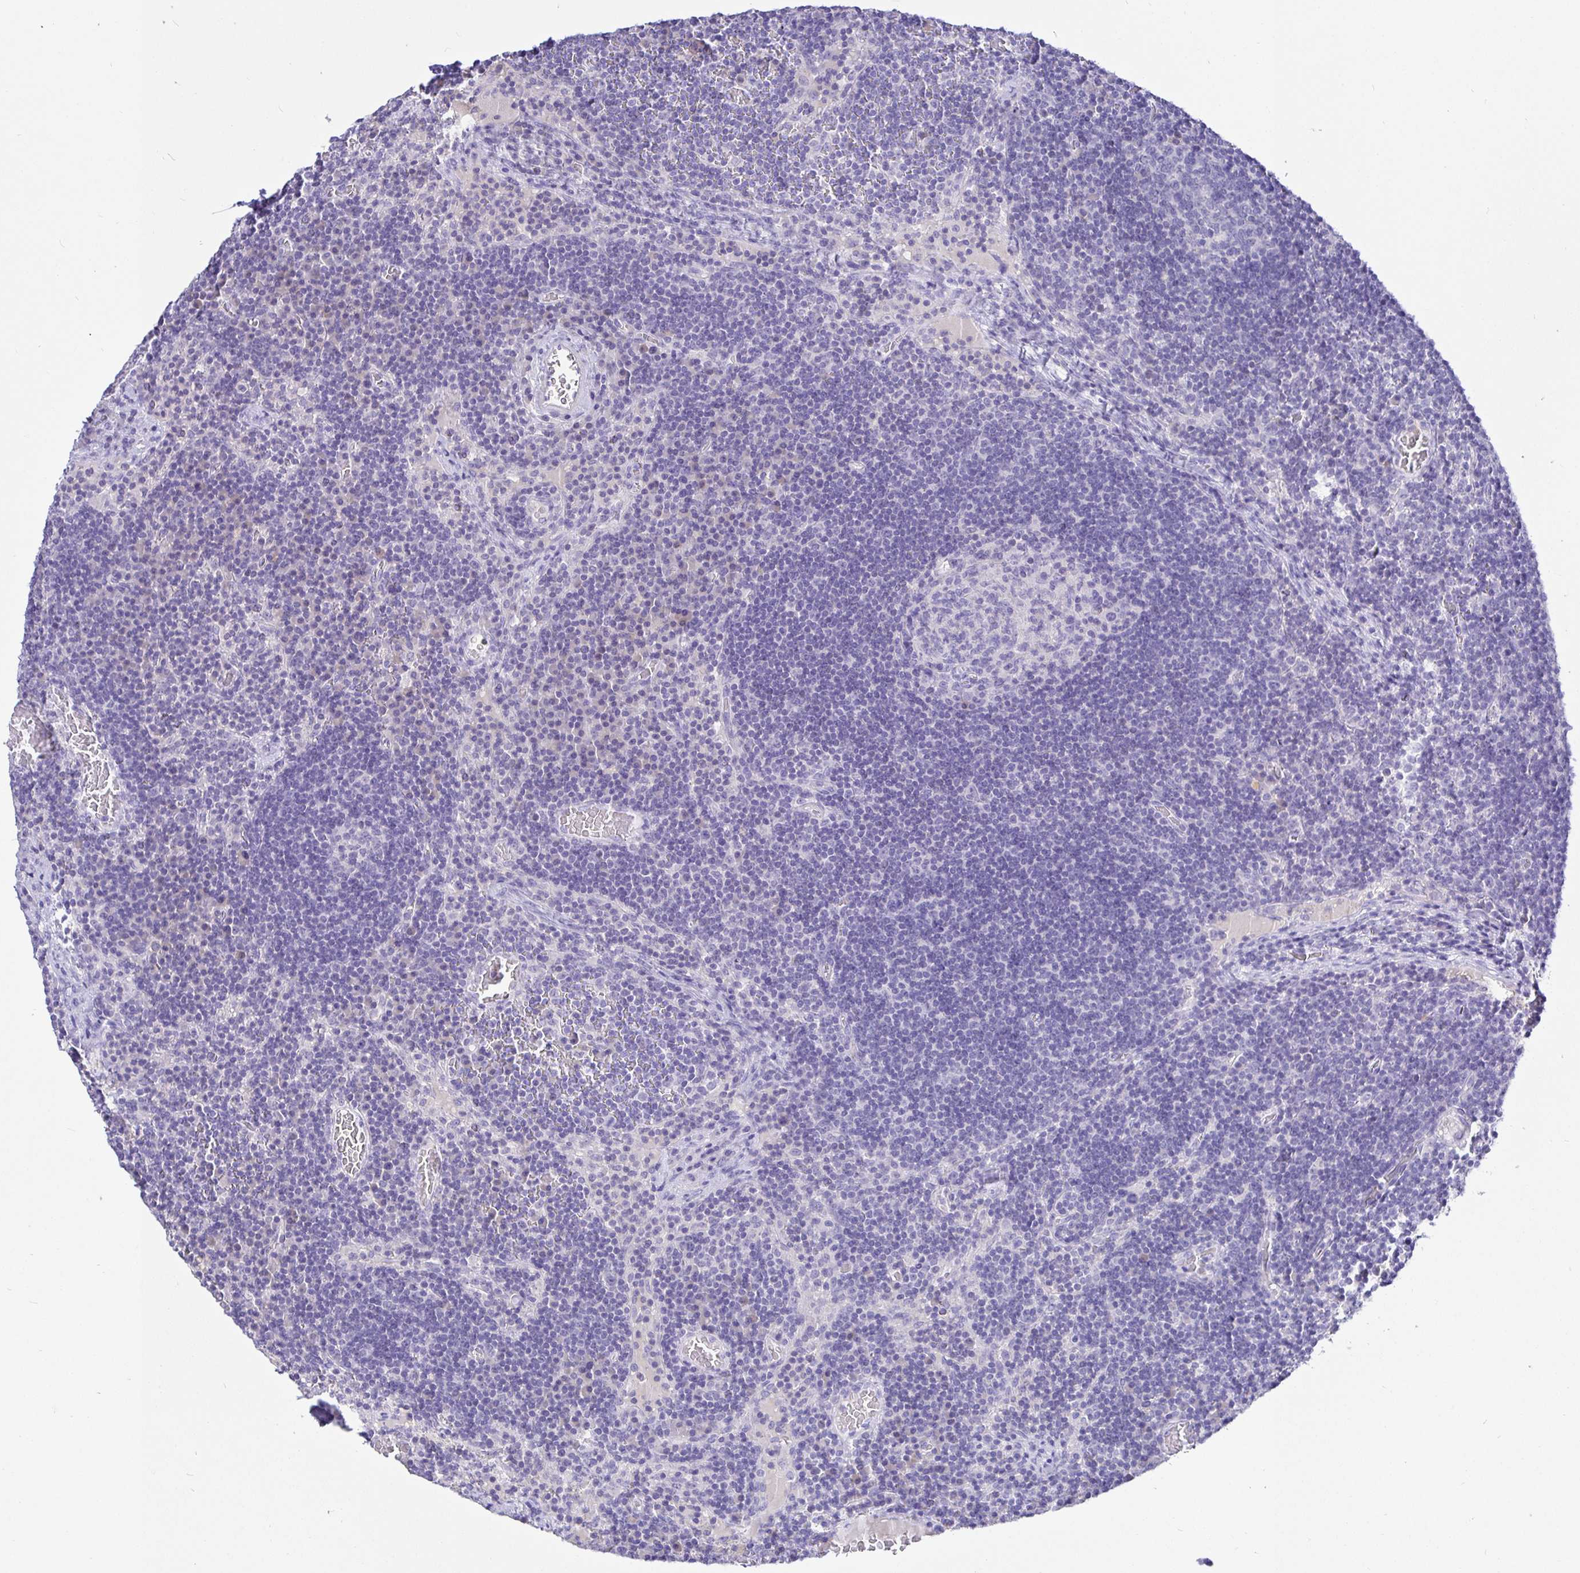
{"staining": {"intensity": "negative", "quantity": "none", "location": "none"}, "tissue": "lymph node", "cell_type": "Germinal center cells", "image_type": "normal", "snomed": [{"axis": "morphology", "description": "Normal tissue, NOS"}, {"axis": "topography", "description": "Lymph node"}], "caption": "IHC histopathology image of benign lymph node: lymph node stained with DAB shows no significant protein staining in germinal center cells.", "gene": "TPTE", "patient": {"sex": "male", "age": 67}}